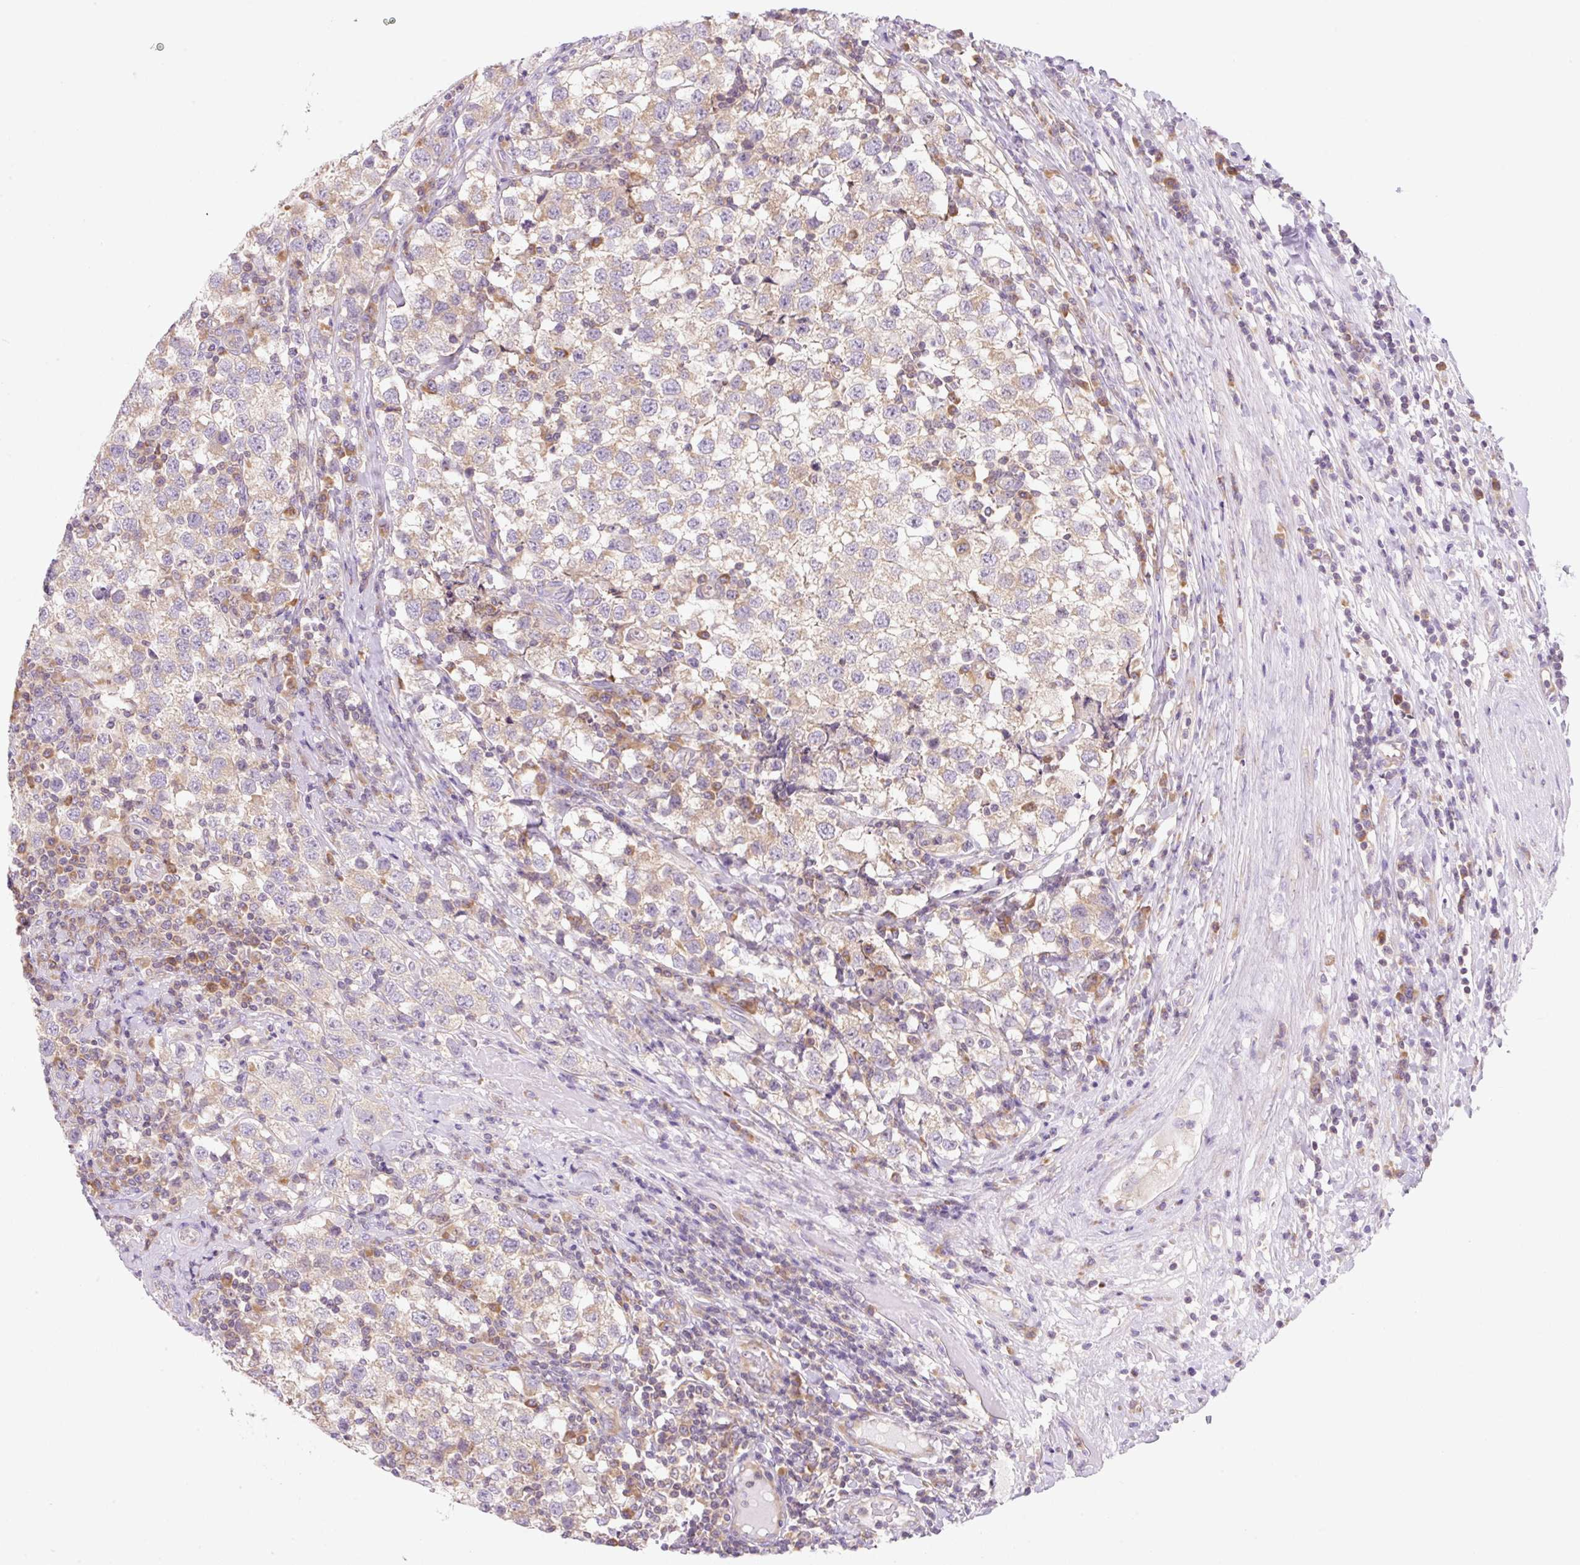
{"staining": {"intensity": "weak", "quantity": "25%-75%", "location": "cytoplasmic/membranous"}, "tissue": "testis cancer", "cell_type": "Tumor cells", "image_type": "cancer", "snomed": [{"axis": "morphology", "description": "Seminoma, NOS"}, {"axis": "topography", "description": "Testis"}], "caption": "Protein staining exhibits weak cytoplasmic/membranous expression in about 25%-75% of tumor cells in testis seminoma.", "gene": "RPL18A", "patient": {"sex": "male", "age": 34}}